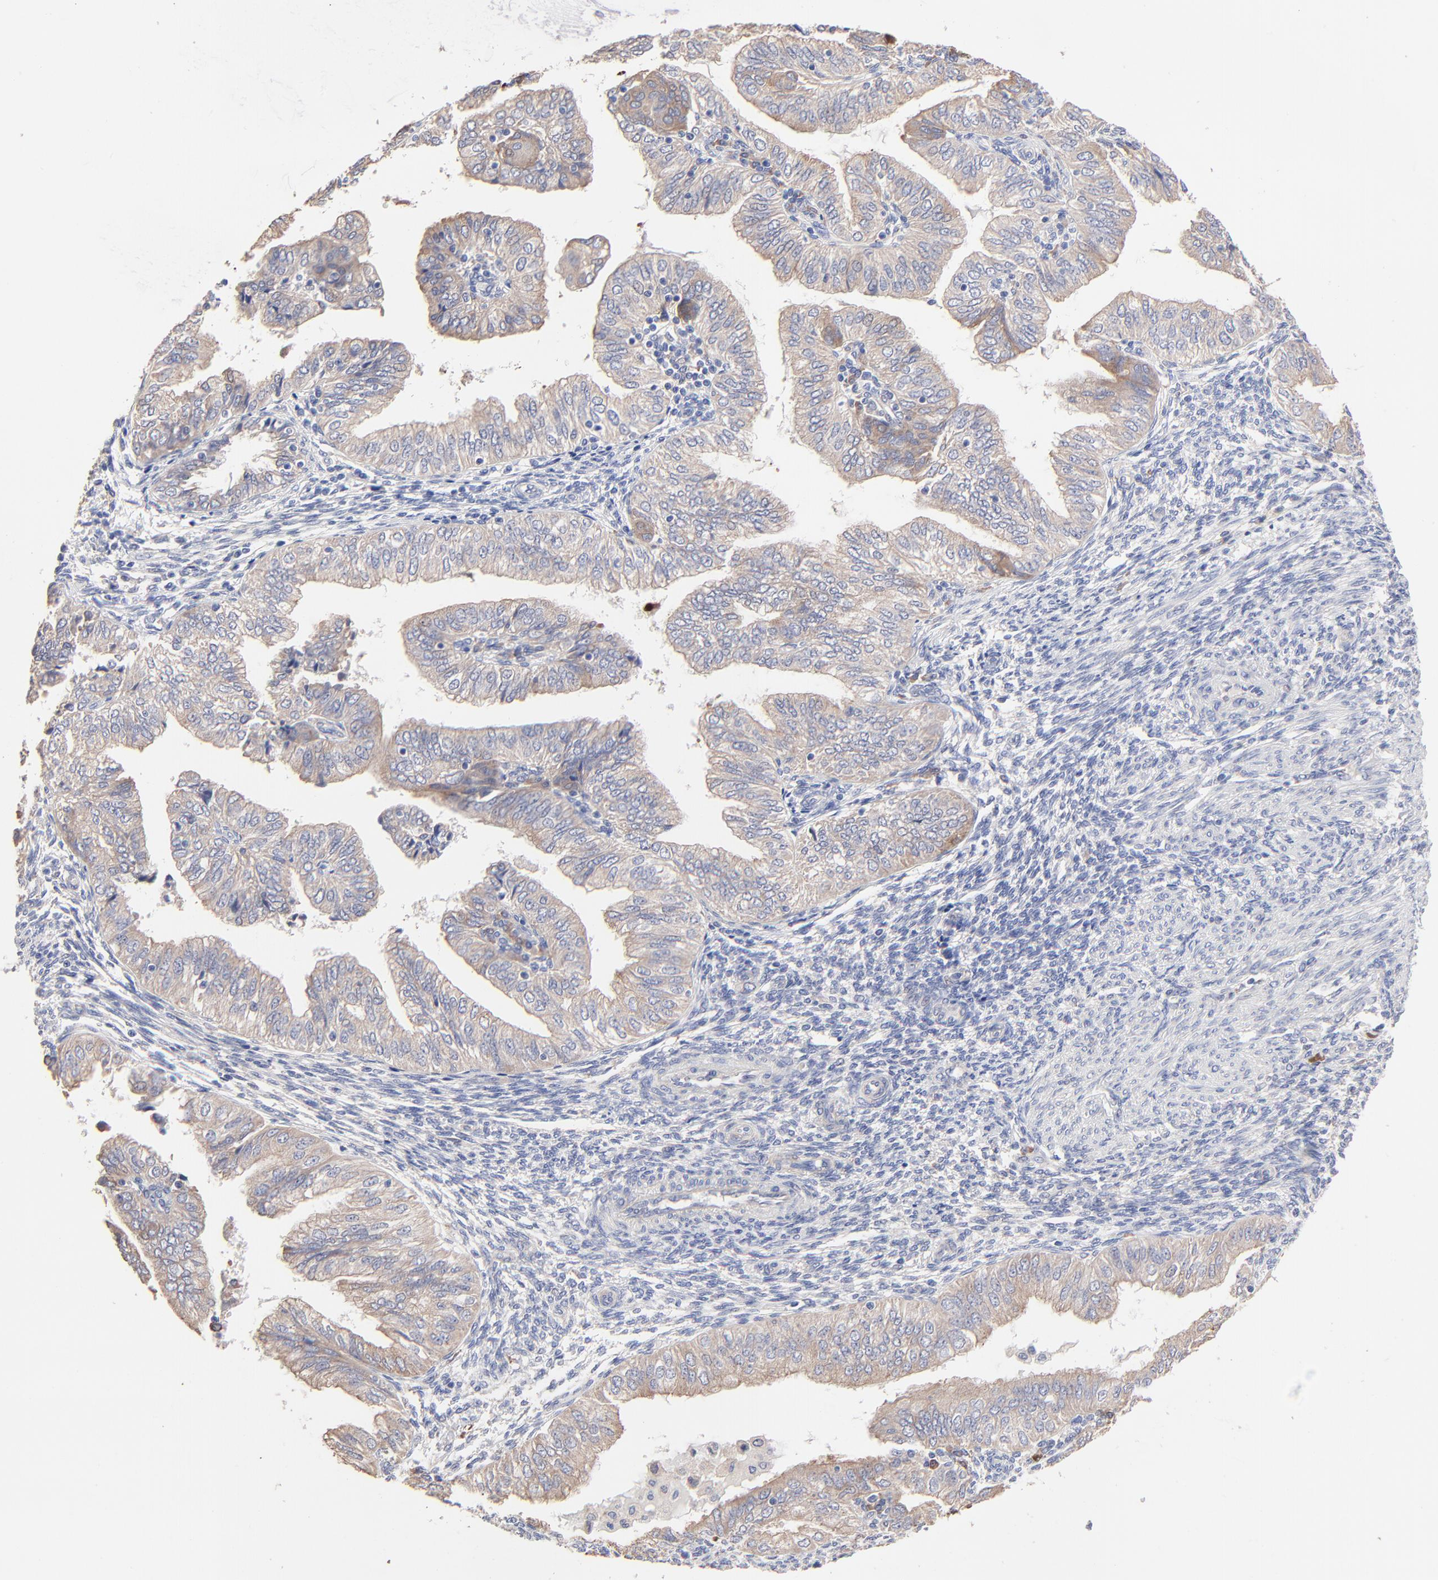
{"staining": {"intensity": "moderate", "quantity": ">75%", "location": "cytoplasmic/membranous"}, "tissue": "endometrial cancer", "cell_type": "Tumor cells", "image_type": "cancer", "snomed": [{"axis": "morphology", "description": "Adenocarcinoma, NOS"}, {"axis": "topography", "description": "Endometrium"}], "caption": "Immunohistochemistry (DAB) staining of adenocarcinoma (endometrial) reveals moderate cytoplasmic/membranous protein expression in approximately >75% of tumor cells.", "gene": "PPFIBP2", "patient": {"sex": "female", "age": 51}}